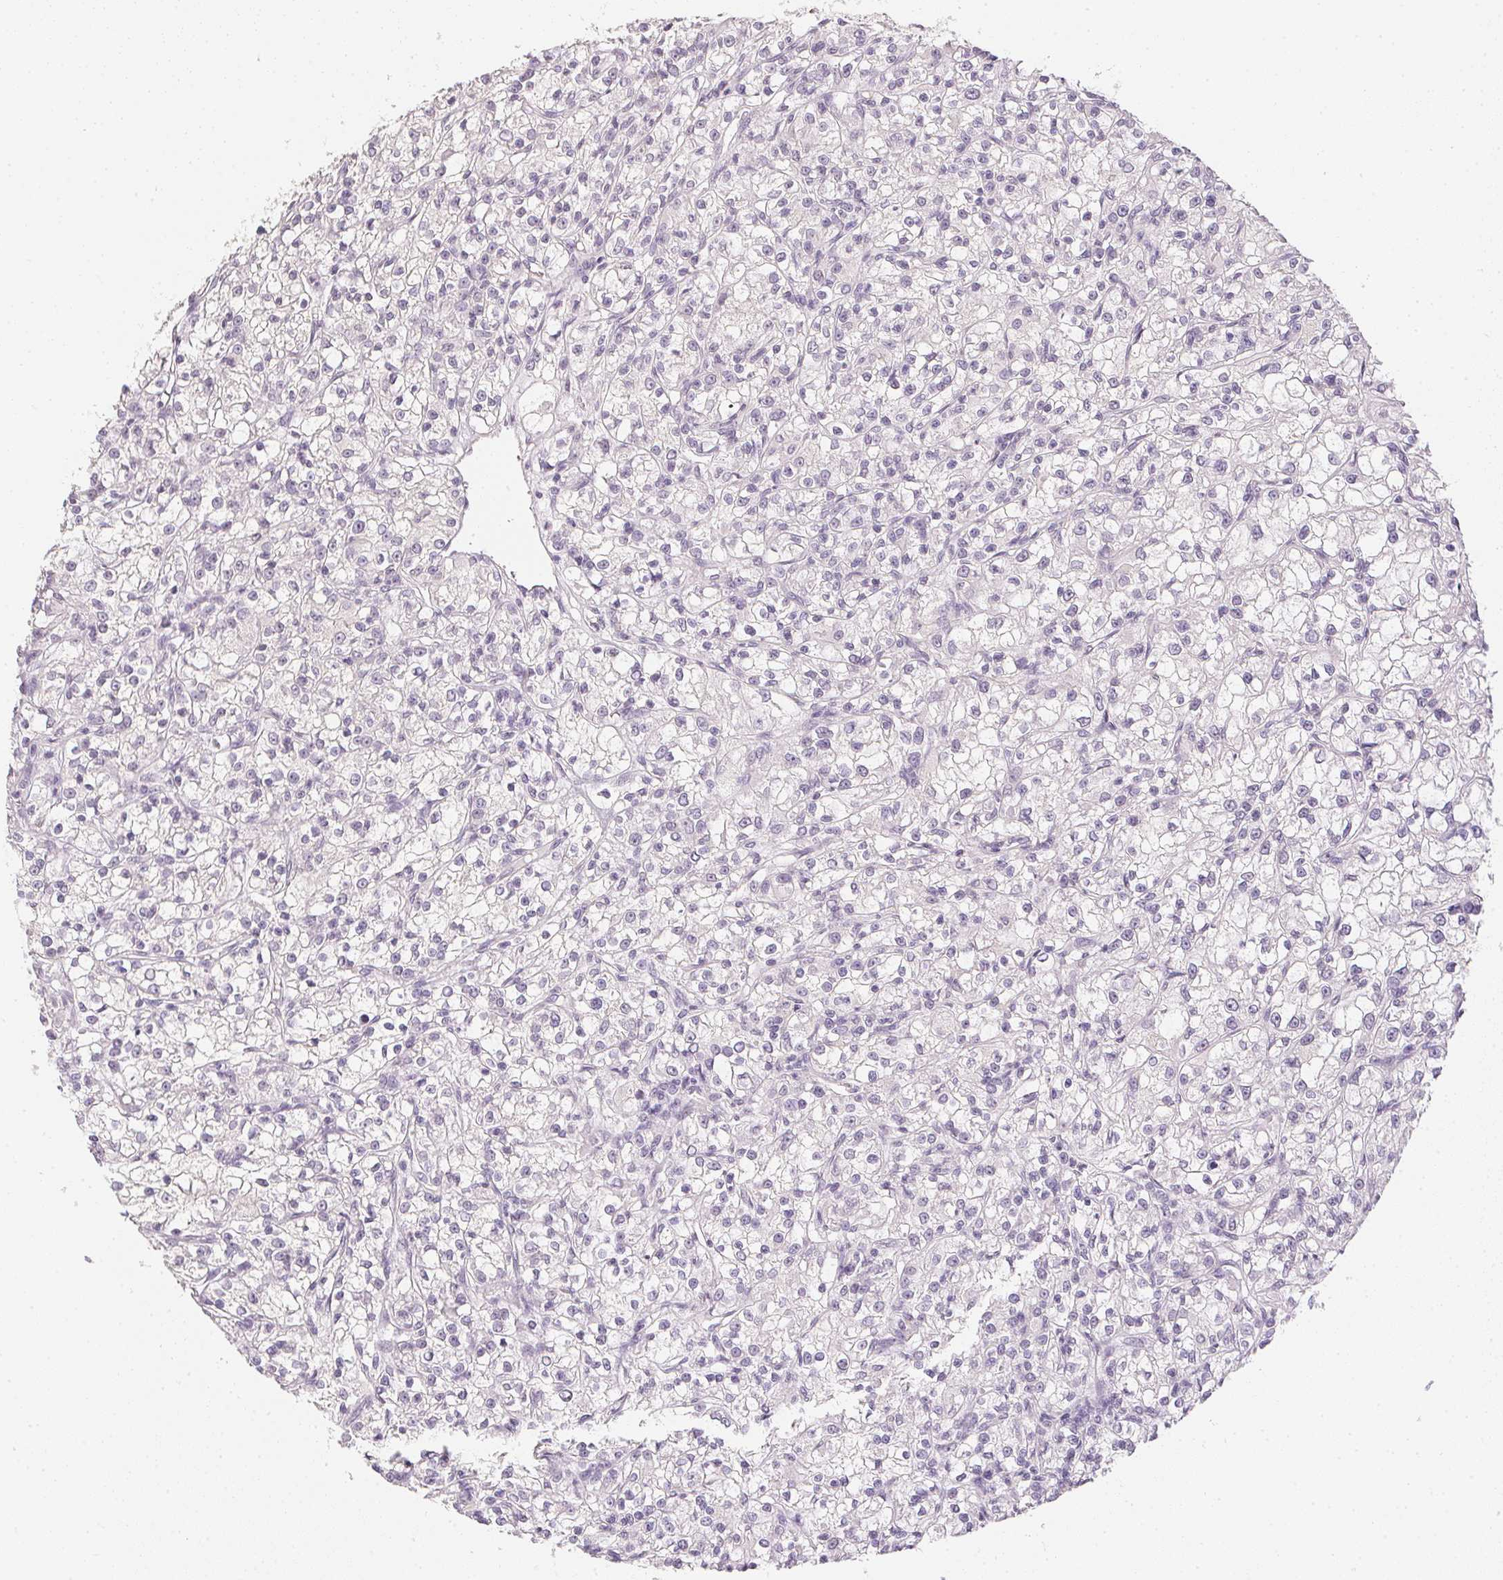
{"staining": {"intensity": "negative", "quantity": "none", "location": "none"}, "tissue": "renal cancer", "cell_type": "Tumor cells", "image_type": "cancer", "snomed": [{"axis": "morphology", "description": "Adenocarcinoma, NOS"}, {"axis": "topography", "description": "Kidney"}], "caption": "This is a histopathology image of IHC staining of renal cancer, which shows no staining in tumor cells. The staining was performed using DAB to visualize the protein expression in brown, while the nuclei were stained in blue with hematoxylin (Magnification: 20x).", "gene": "PPY", "patient": {"sex": "female", "age": 59}}